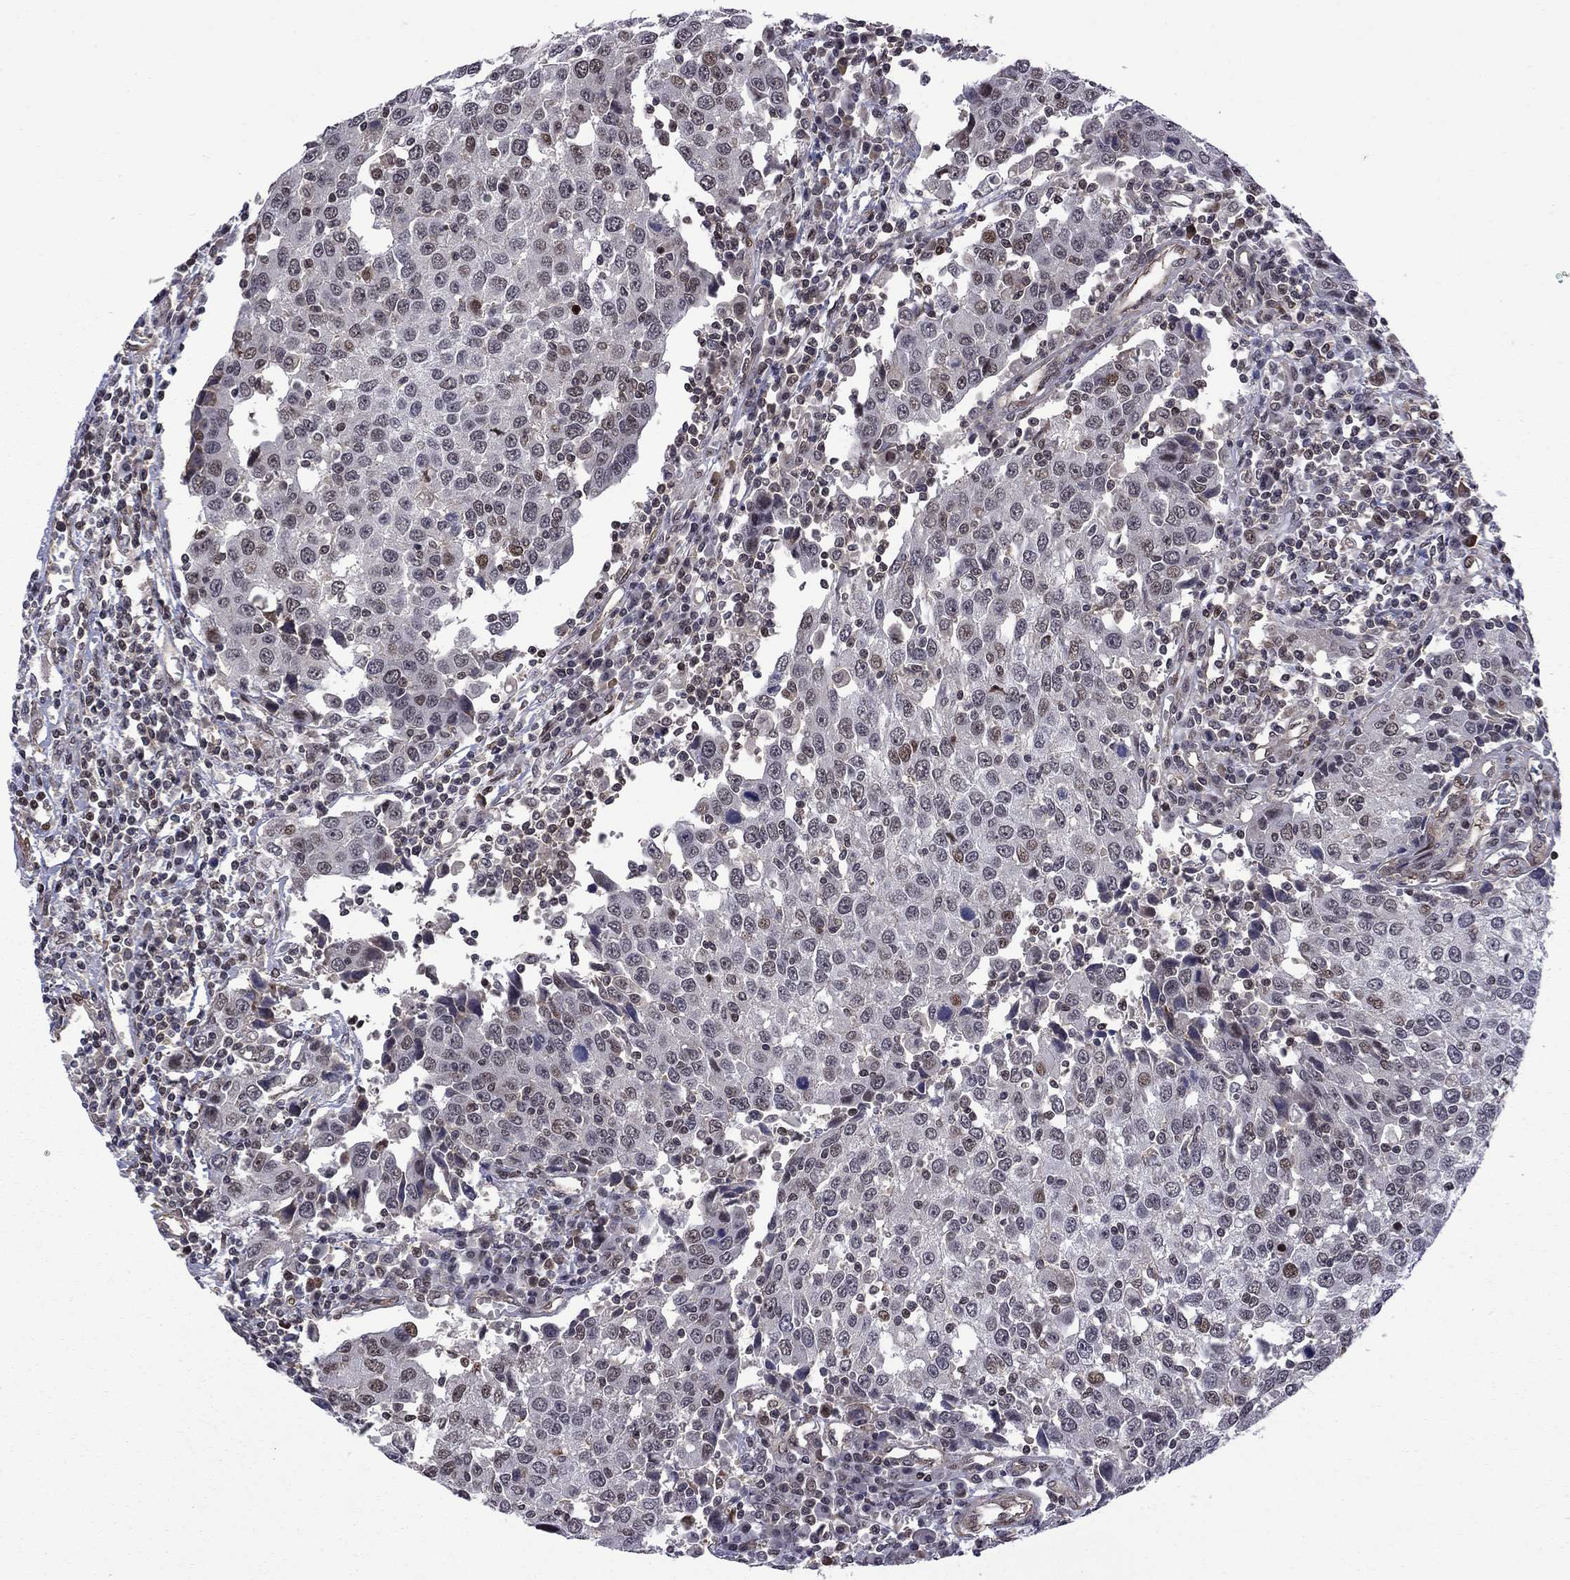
{"staining": {"intensity": "strong", "quantity": "<25%", "location": "nuclear"}, "tissue": "urothelial cancer", "cell_type": "Tumor cells", "image_type": "cancer", "snomed": [{"axis": "morphology", "description": "Urothelial carcinoma, High grade"}, {"axis": "topography", "description": "Urinary bladder"}], "caption": "Human urothelial cancer stained for a protein (brown) reveals strong nuclear positive positivity in approximately <25% of tumor cells.", "gene": "BRF1", "patient": {"sex": "female", "age": 85}}